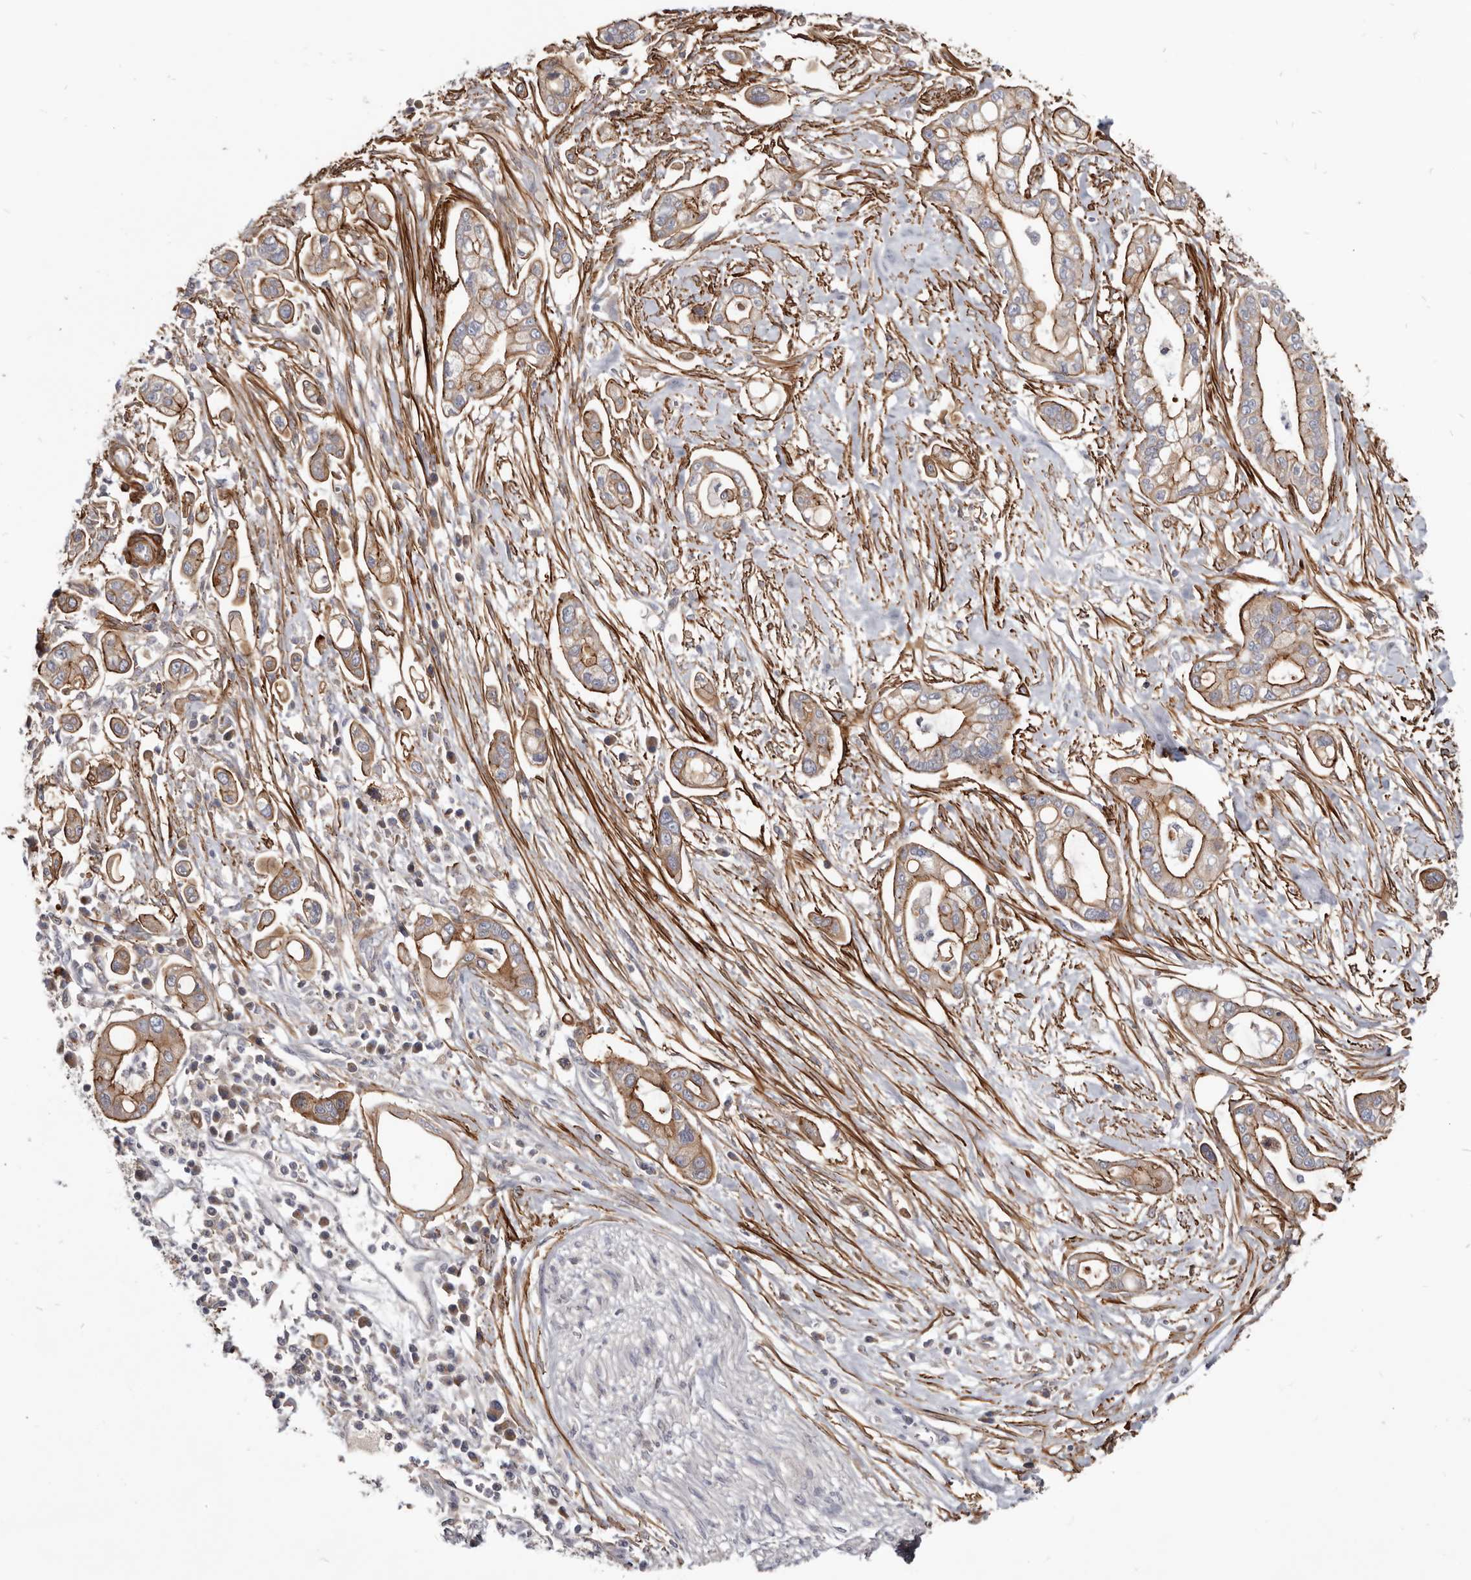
{"staining": {"intensity": "strong", "quantity": ">75%", "location": "cytoplasmic/membranous"}, "tissue": "pancreatic cancer", "cell_type": "Tumor cells", "image_type": "cancer", "snomed": [{"axis": "morphology", "description": "Adenocarcinoma, NOS"}, {"axis": "topography", "description": "Pancreas"}], "caption": "Adenocarcinoma (pancreatic) tissue reveals strong cytoplasmic/membranous staining in about >75% of tumor cells, visualized by immunohistochemistry. (DAB (3,3'-diaminobenzidine) = brown stain, brightfield microscopy at high magnification).", "gene": "CGN", "patient": {"sex": "male", "age": 68}}